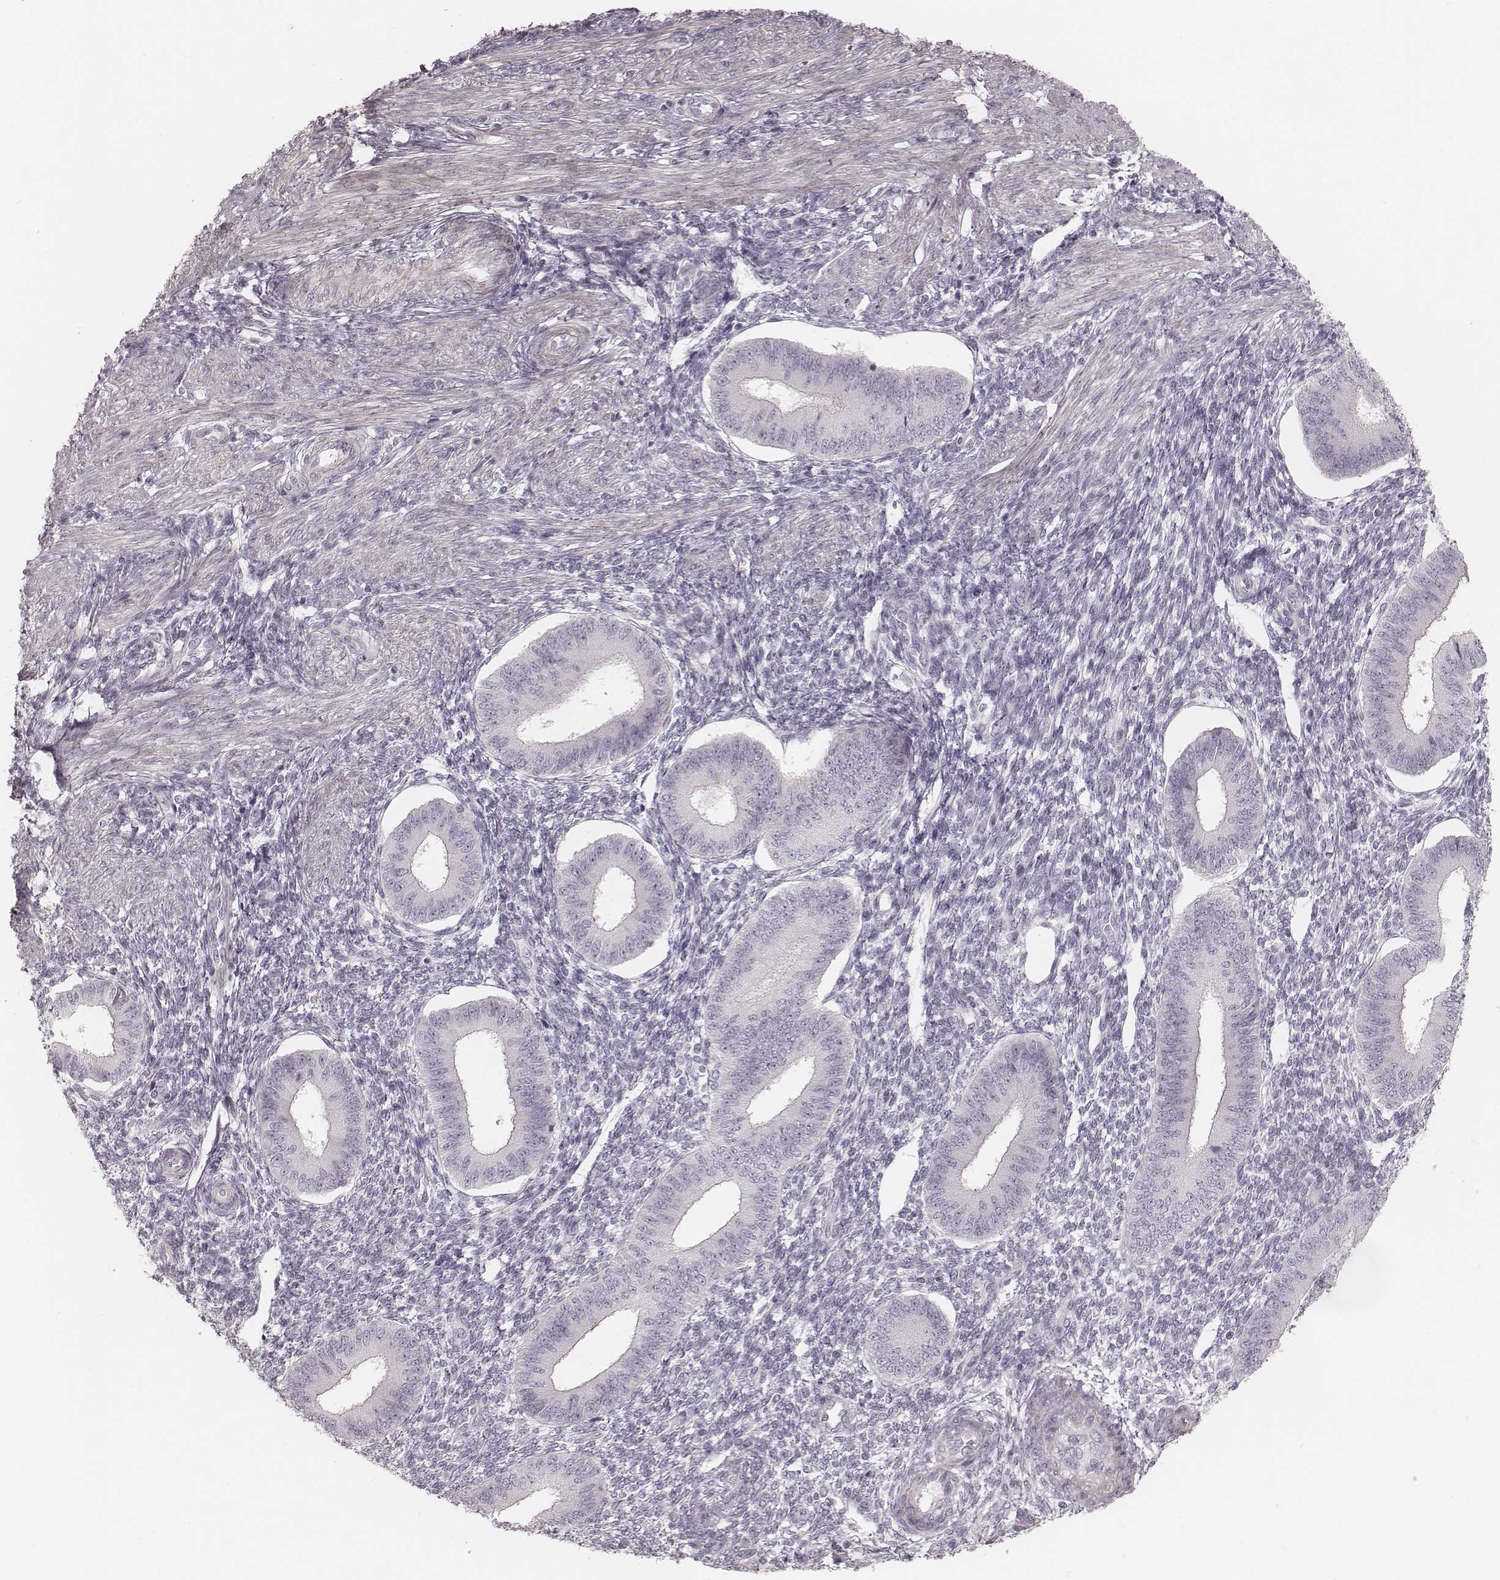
{"staining": {"intensity": "negative", "quantity": "none", "location": "none"}, "tissue": "endometrium", "cell_type": "Cells in endometrial stroma", "image_type": "normal", "snomed": [{"axis": "morphology", "description": "Normal tissue, NOS"}, {"axis": "topography", "description": "Endometrium"}], "caption": "A high-resolution image shows IHC staining of unremarkable endometrium, which reveals no significant positivity in cells in endometrial stroma.", "gene": "SPATA24", "patient": {"sex": "female", "age": 39}}